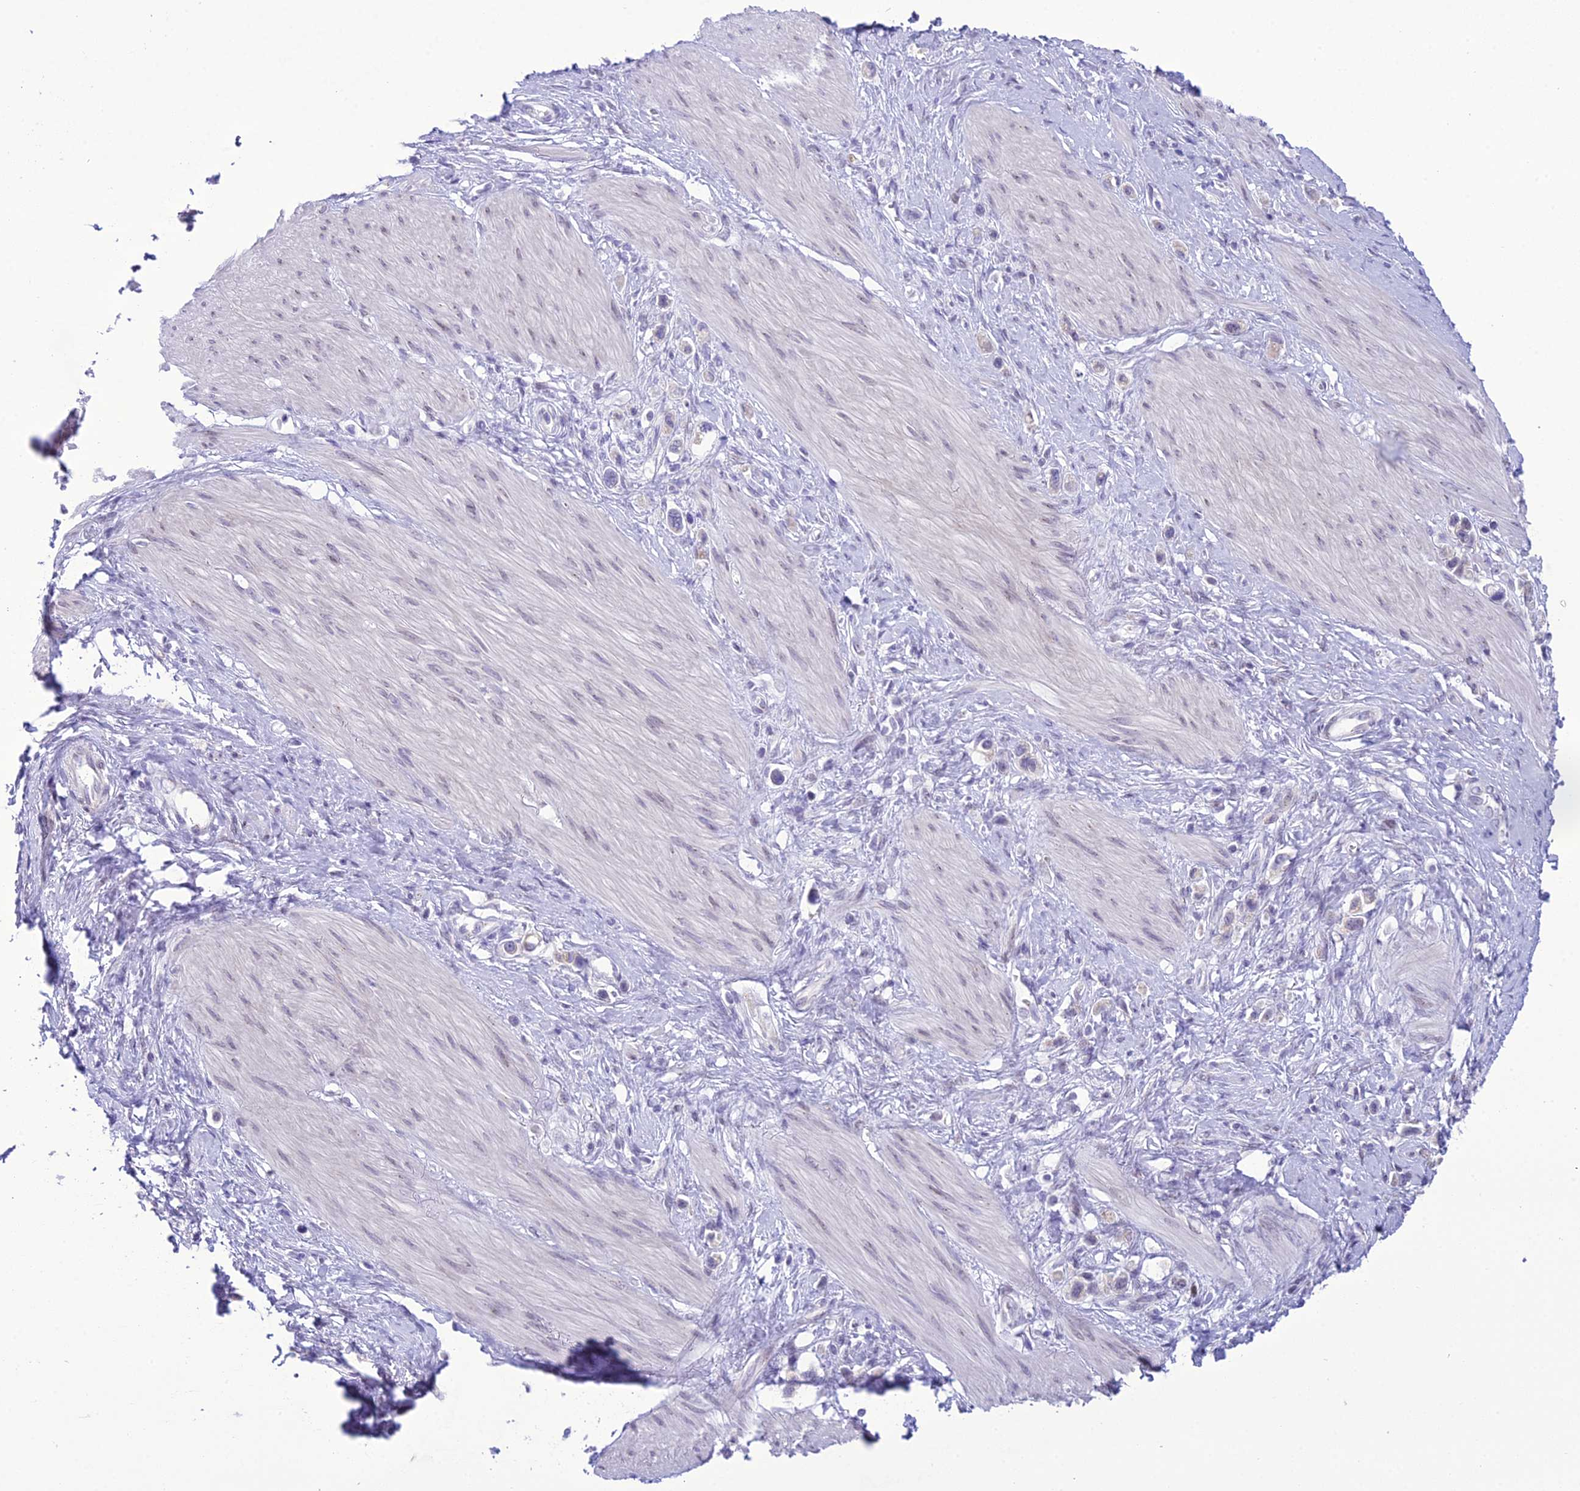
{"staining": {"intensity": "negative", "quantity": "none", "location": "none"}, "tissue": "stomach cancer", "cell_type": "Tumor cells", "image_type": "cancer", "snomed": [{"axis": "morphology", "description": "Adenocarcinoma, NOS"}, {"axis": "topography", "description": "Stomach"}], "caption": "High magnification brightfield microscopy of stomach cancer (adenocarcinoma) stained with DAB (brown) and counterstained with hematoxylin (blue): tumor cells show no significant expression.", "gene": "B9D2", "patient": {"sex": "female", "age": 65}}